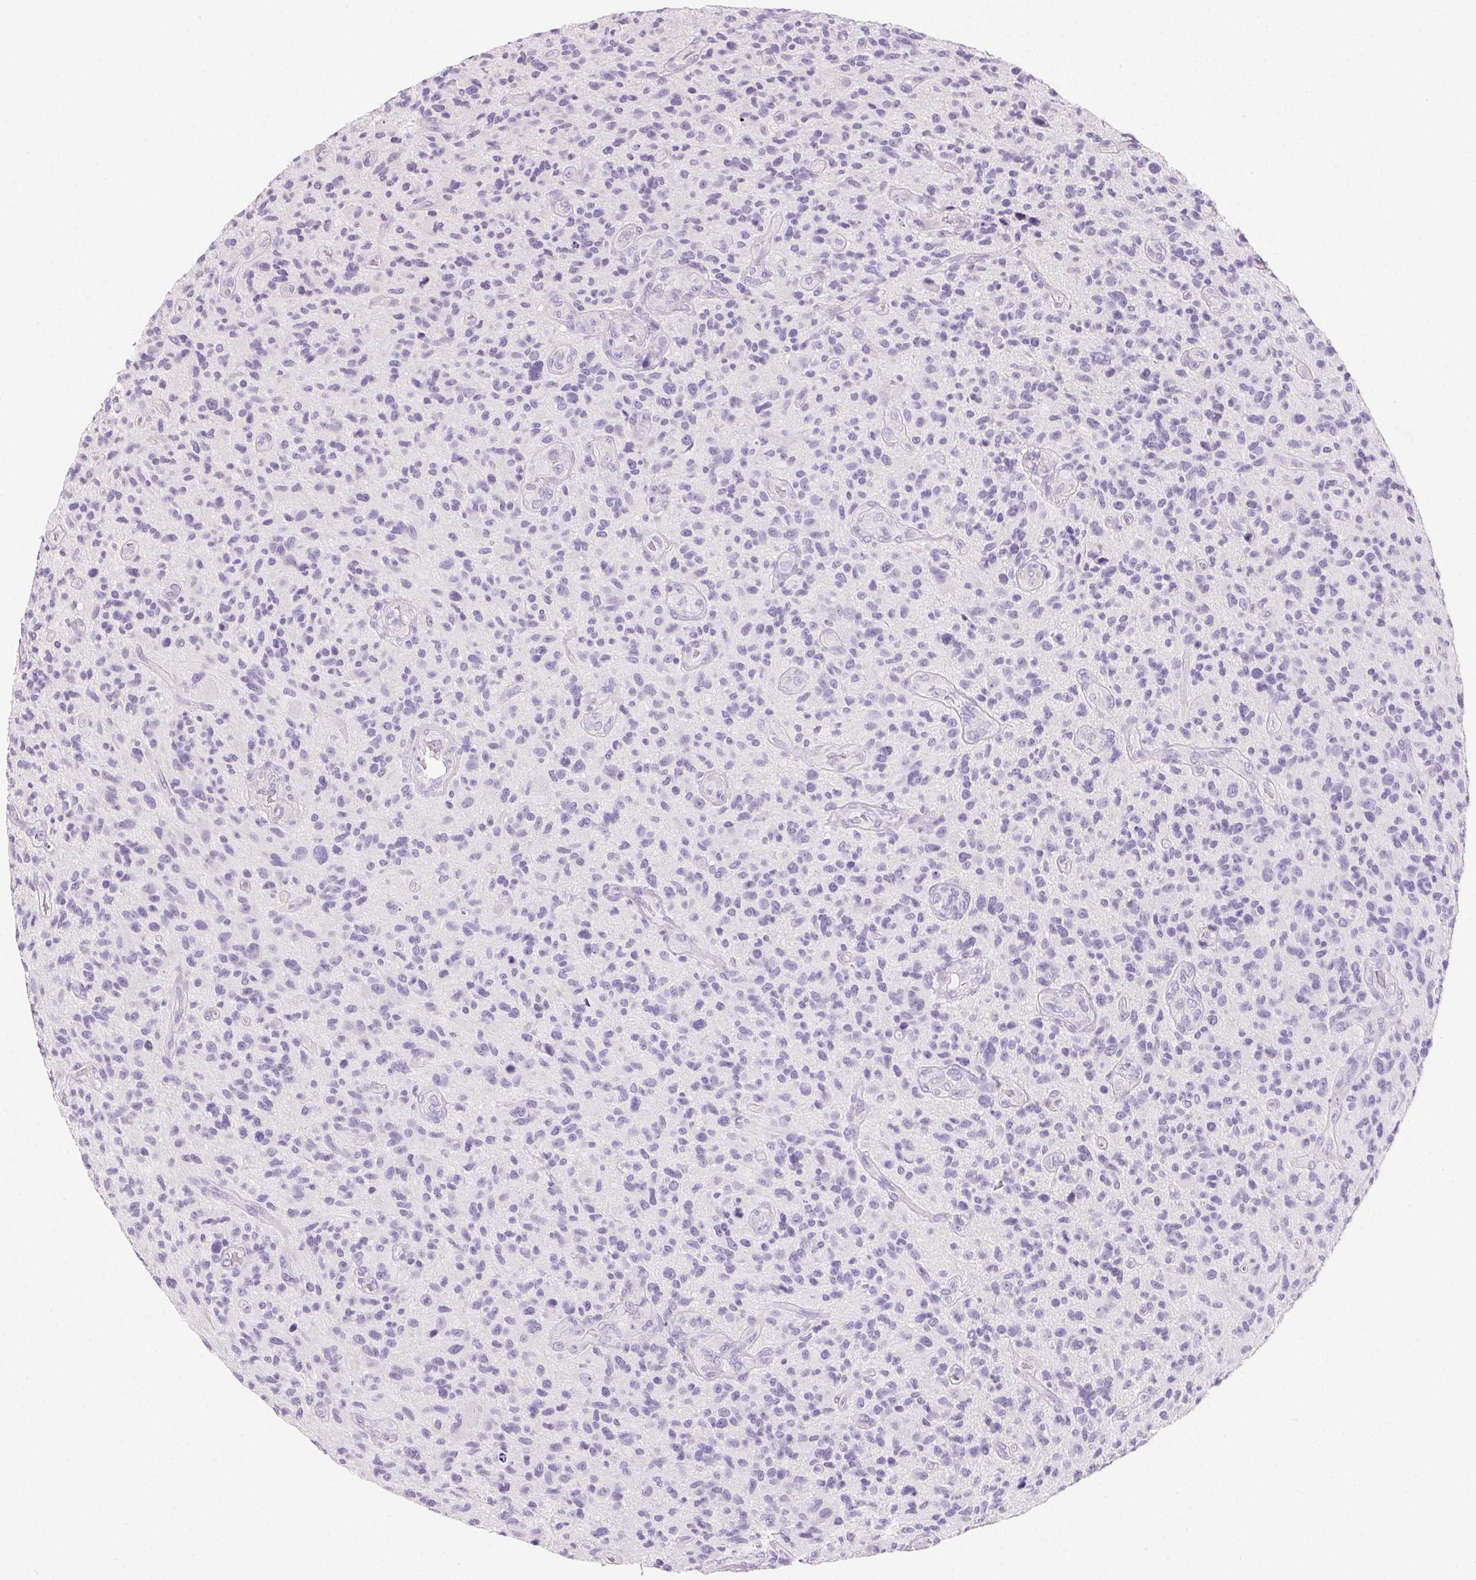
{"staining": {"intensity": "negative", "quantity": "none", "location": "none"}, "tissue": "glioma", "cell_type": "Tumor cells", "image_type": "cancer", "snomed": [{"axis": "morphology", "description": "Glioma, malignant, High grade"}, {"axis": "topography", "description": "Brain"}], "caption": "High magnification brightfield microscopy of malignant glioma (high-grade) stained with DAB (3,3'-diaminobenzidine) (brown) and counterstained with hematoxylin (blue): tumor cells show no significant staining.", "gene": "PRSS3", "patient": {"sex": "male", "age": 47}}